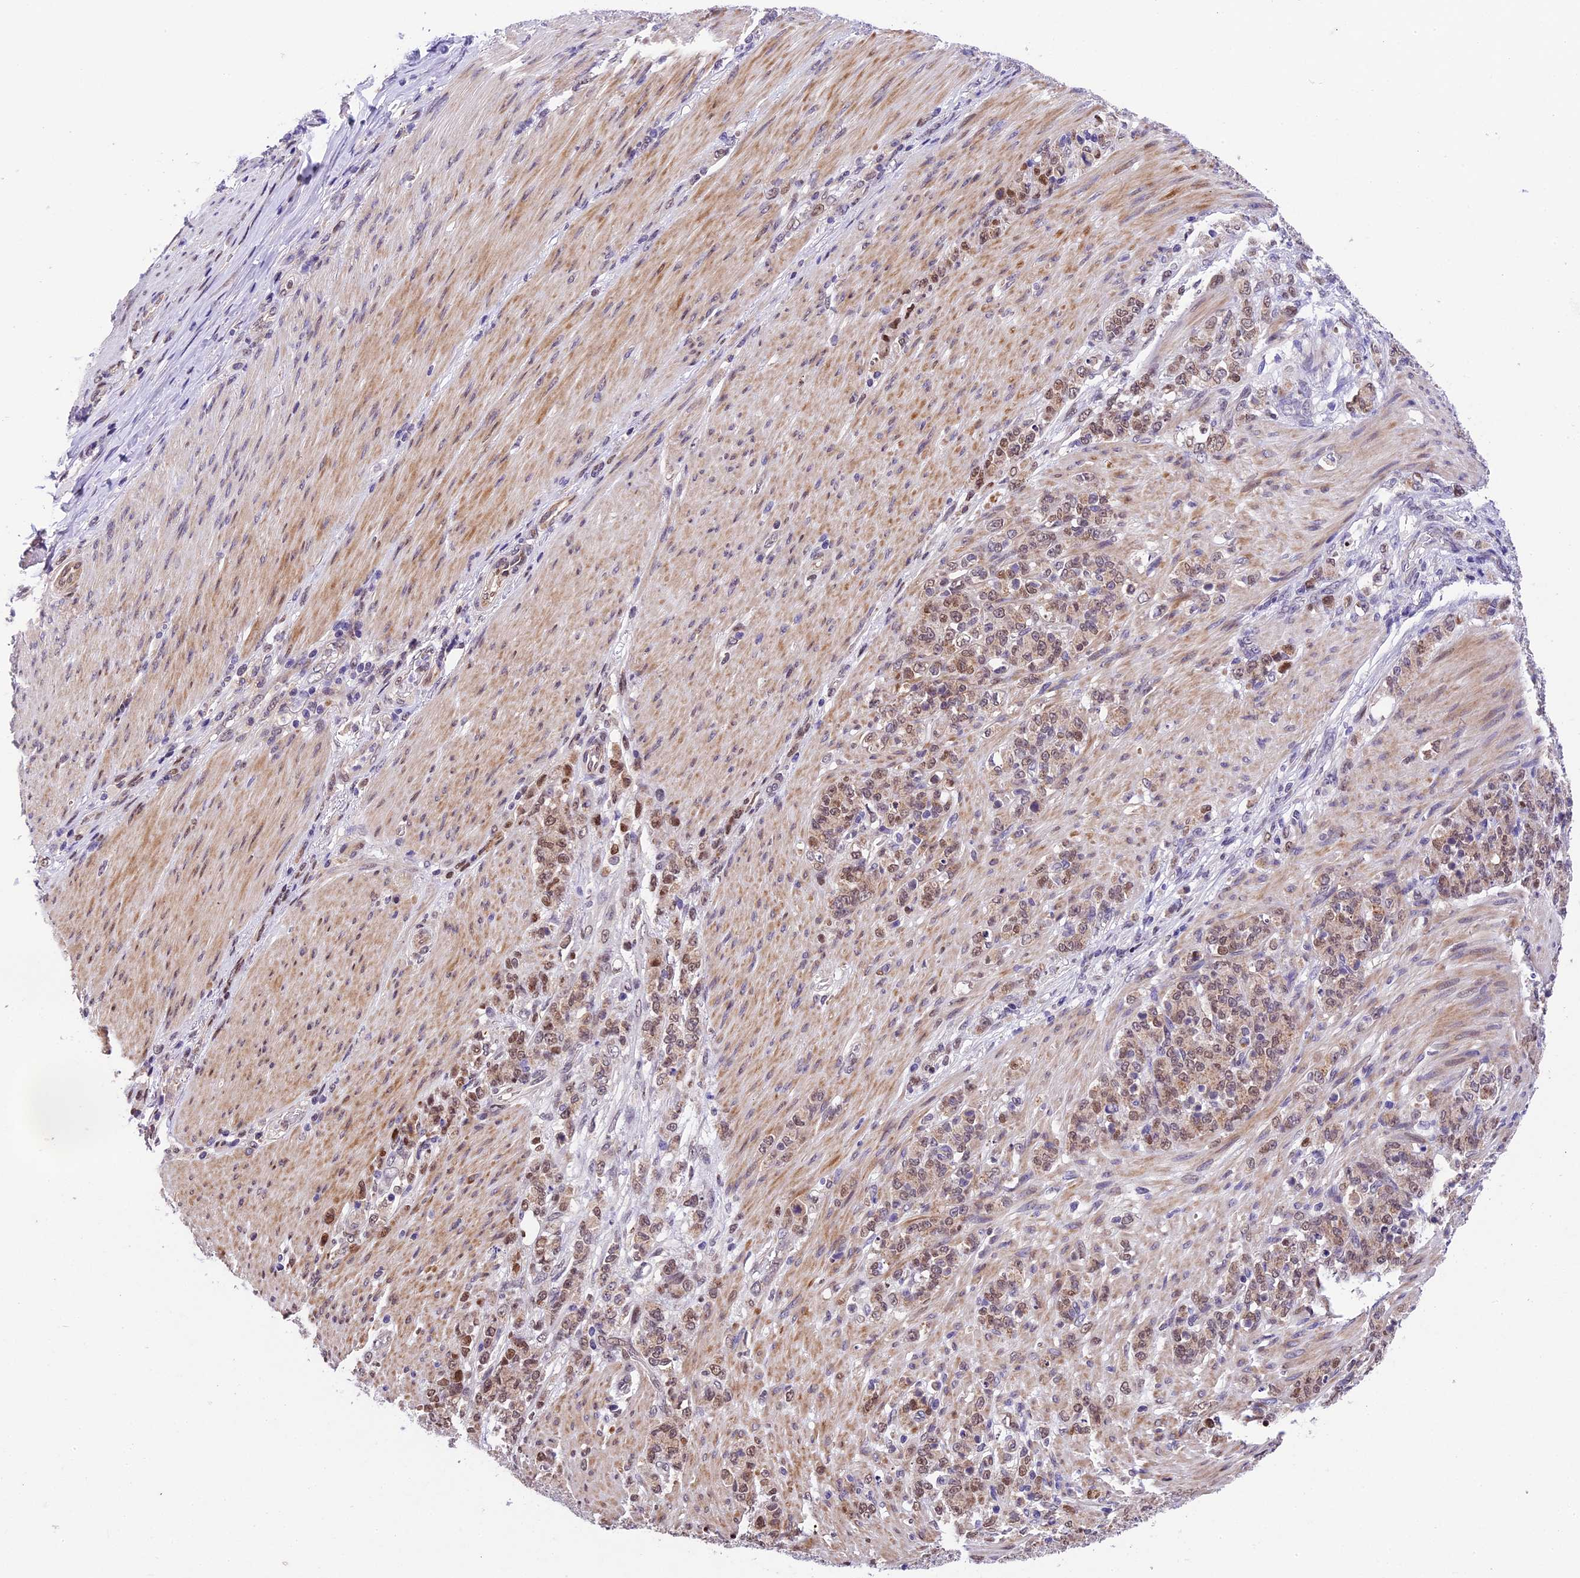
{"staining": {"intensity": "moderate", "quantity": "25%-75%", "location": "nuclear"}, "tissue": "stomach cancer", "cell_type": "Tumor cells", "image_type": "cancer", "snomed": [{"axis": "morphology", "description": "Adenocarcinoma, NOS"}, {"axis": "topography", "description": "Stomach"}], "caption": "Immunohistochemical staining of adenocarcinoma (stomach) exhibits moderate nuclear protein expression in approximately 25%-75% of tumor cells.", "gene": "CCSER1", "patient": {"sex": "female", "age": 79}}